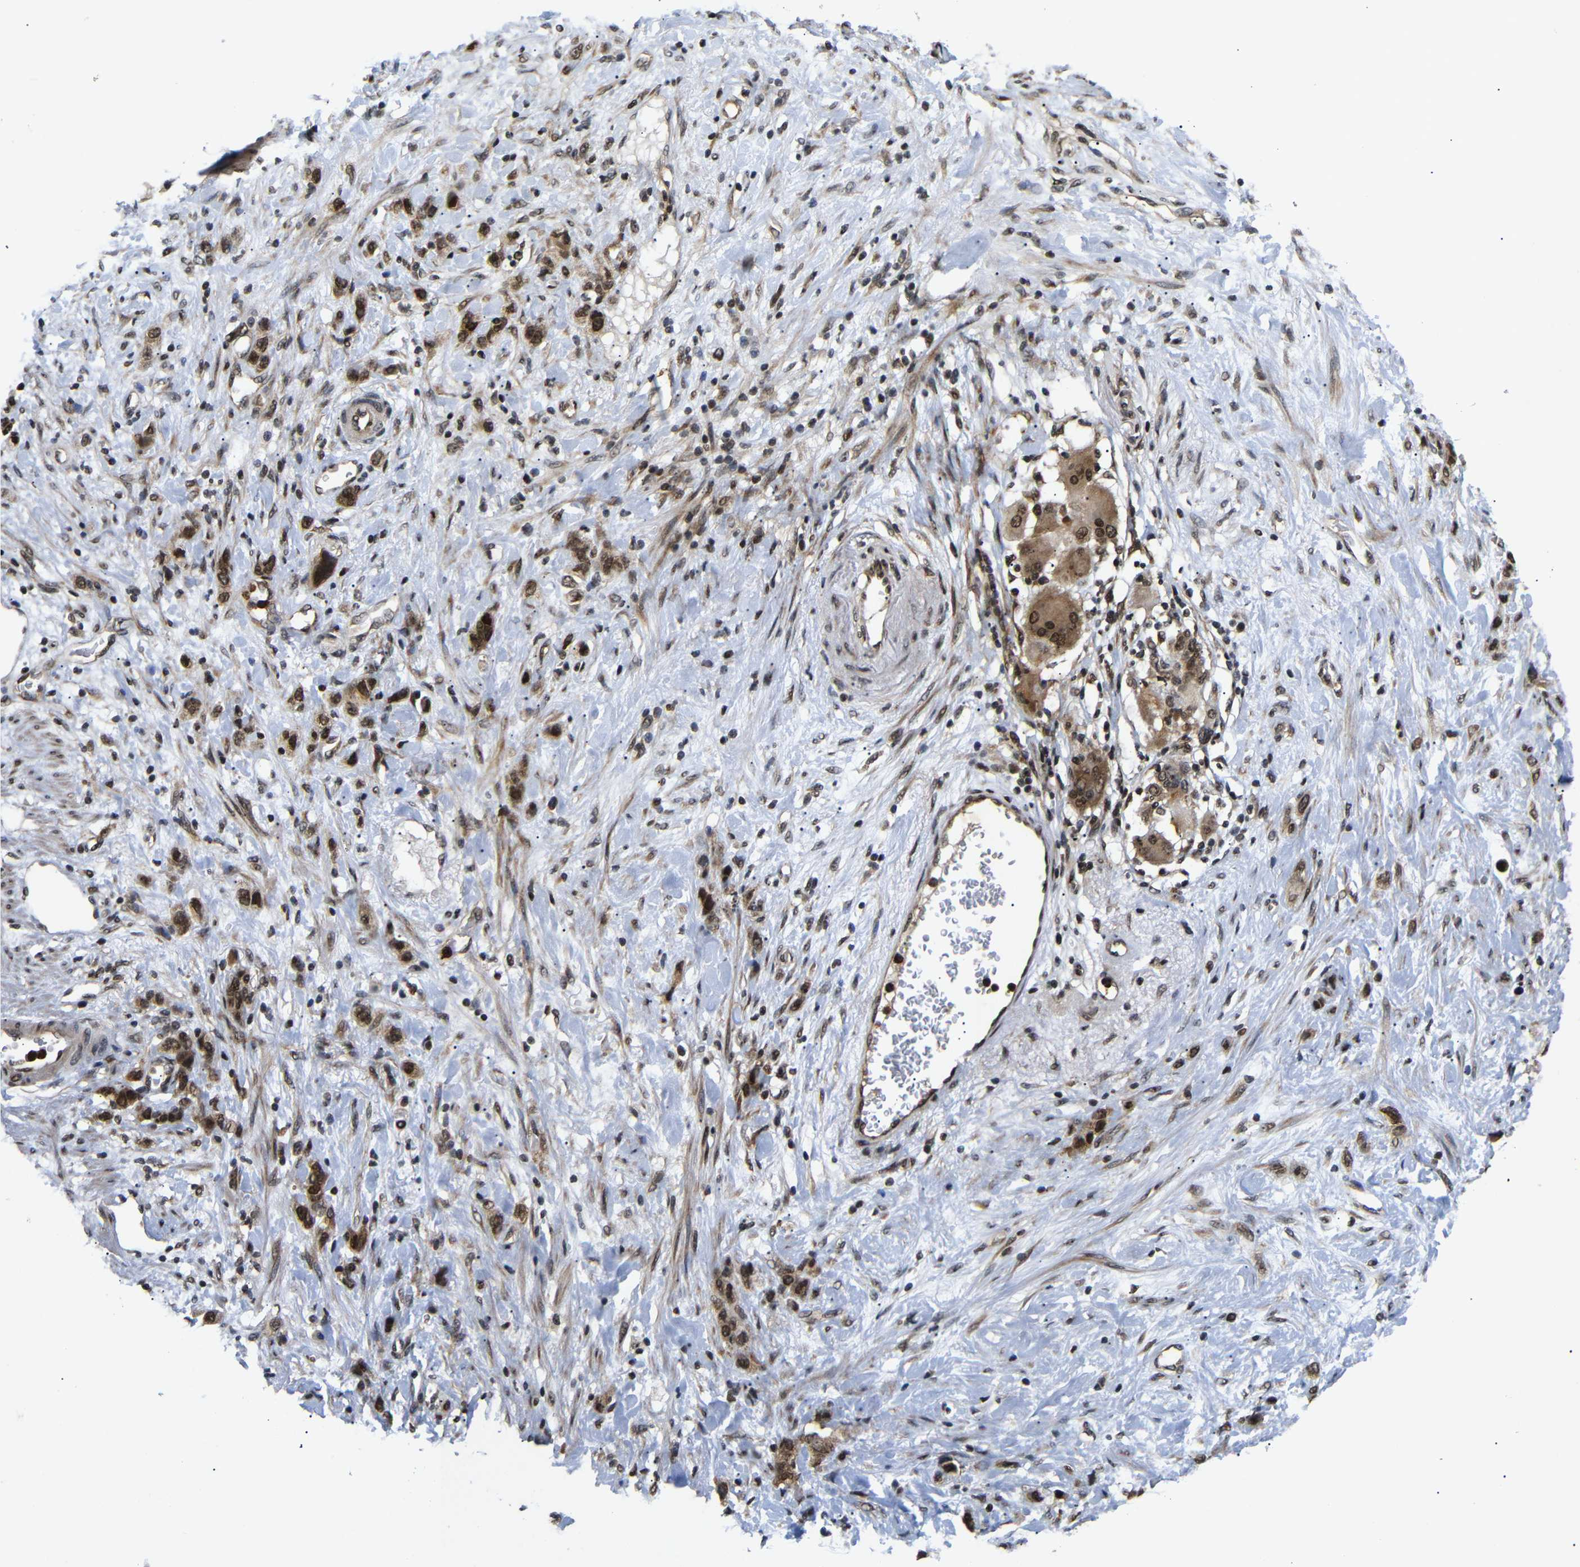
{"staining": {"intensity": "strong", "quantity": ">75%", "location": "cytoplasmic/membranous,nuclear"}, "tissue": "stomach cancer", "cell_type": "Tumor cells", "image_type": "cancer", "snomed": [{"axis": "morphology", "description": "Adenocarcinoma, NOS"}, {"axis": "morphology", "description": "Adenocarcinoma, High grade"}, {"axis": "topography", "description": "Stomach, upper"}, {"axis": "topography", "description": "Stomach, lower"}], "caption": "Protein staining of stomach cancer (high-grade adenocarcinoma) tissue exhibits strong cytoplasmic/membranous and nuclear expression in approximately >75% of tumor cells.", "gene": "KIF23", "patient": {"sex": "female", "age": 65}}